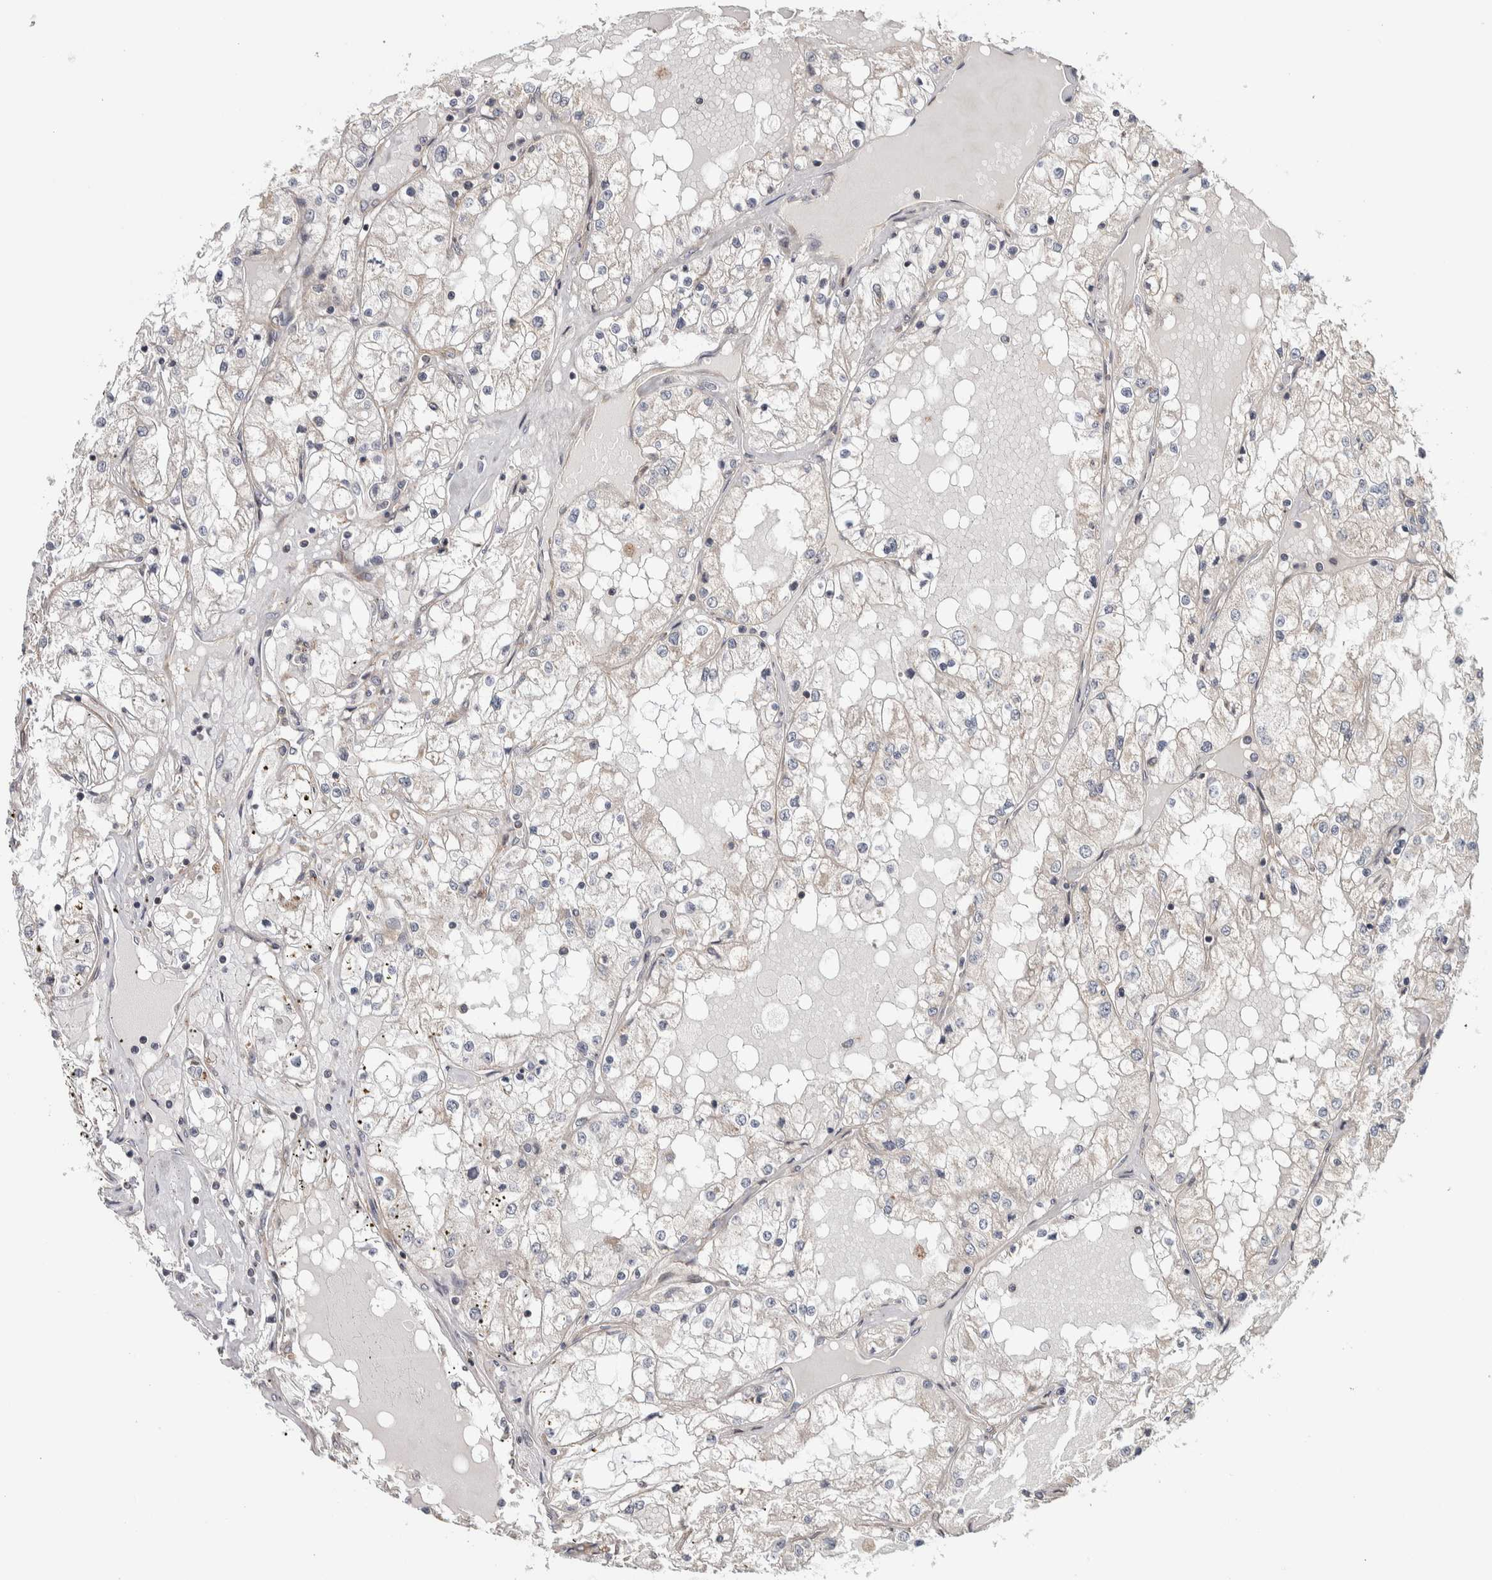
{"staining": {"intensity": "negative", "quantity": "none", "location": "none"}, "tissue": "renal cancer", "cell_type": "Tumor cells", "image_type": "cancer", "snomed": [{"axis": "morphology", "description": "Adenocarcinoma, NOS"}, {"axis": "topography", "description": "Kidney"}], "caption": "This is an immunohistochemistry photomicrograph of human renal cancer (adenocarcinoma). There is no staining in tumor cells.", "gene": "CHMP4C", "patient": {"sex": "male", "age": 68}}